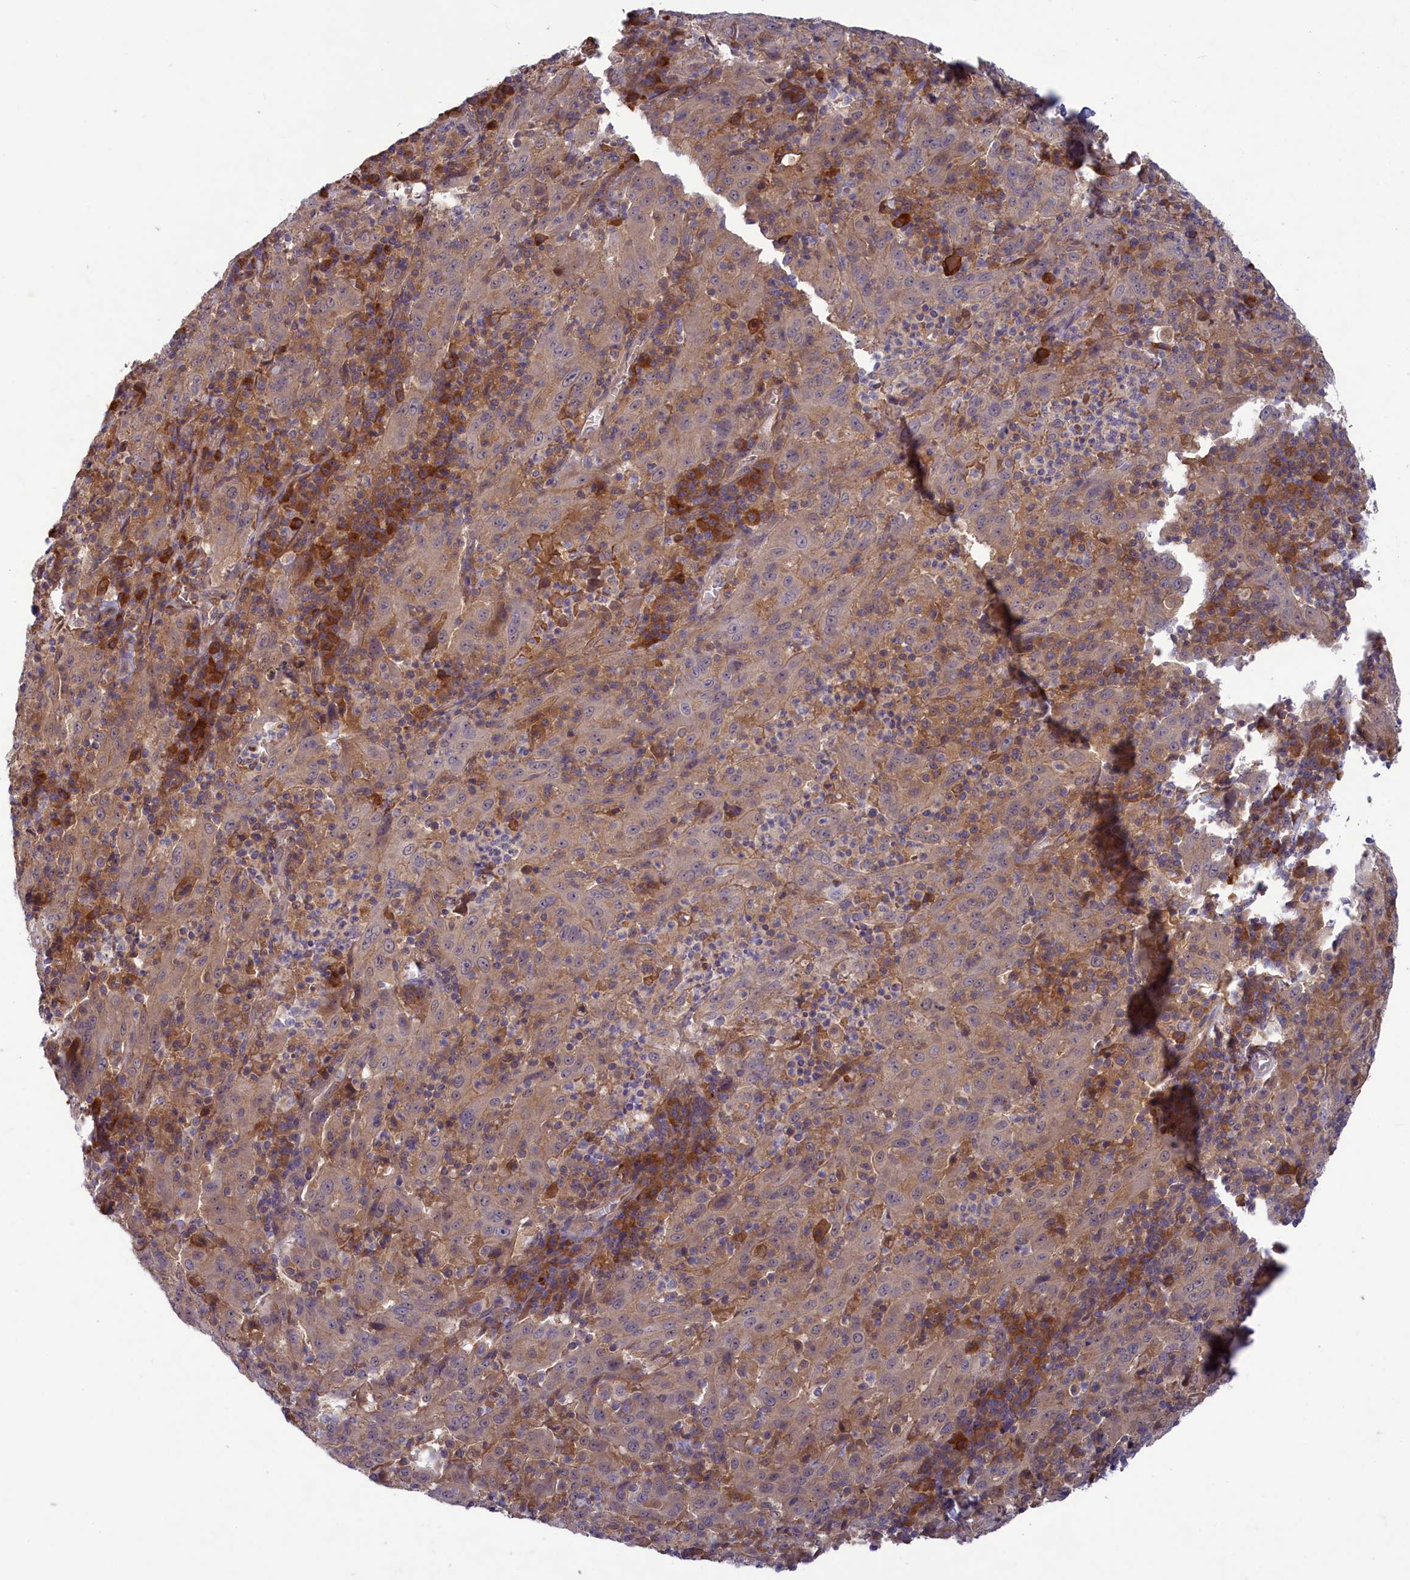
{"staining": {"intensity": "weak", "quantity": ">75%", "location": "cytoplasmic/membranous"}, "tissue": "pancreatic cancer", "cell_type": "Tumor cells", "image_type": "cancer", "snomed": [{"axis": "morphology", "description": "Adenocarcinoma, NOS"}, {"axis": "topography", "description": "Pancreas"}], "caption": "Weak cytoplasmic/membranous expression for a protein is identified in about >75% of tumor cells of pancreatic adenocarcinoma using immunohistochemistry.", "gene": "NUBP1", "patient": {"sex": "male", "age": 63}}